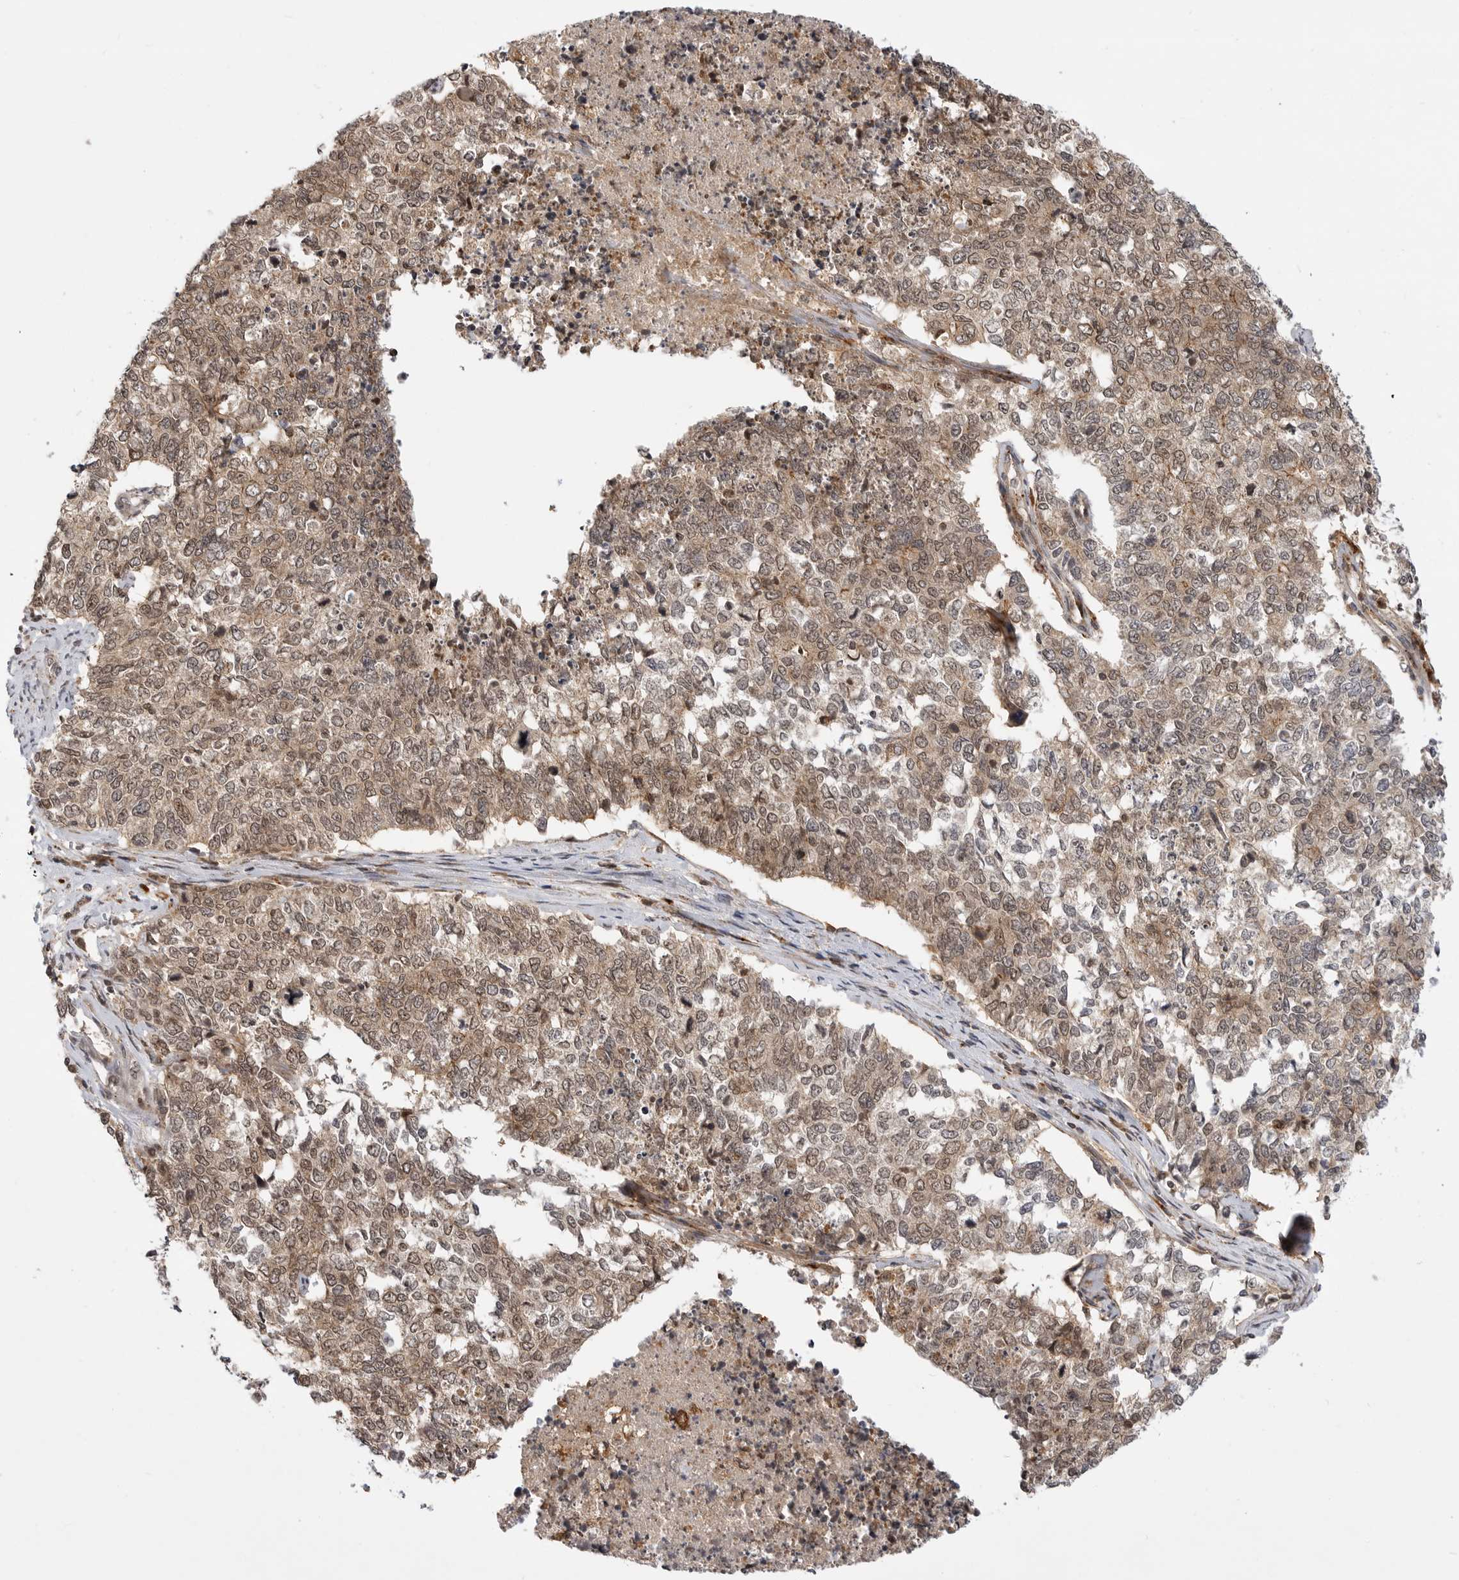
{"staining": {"intensity": "moderate", "quantity": ">75%", "location": "cytoplasmic/membranous,nuclear"}, "tissue": "cervical cancer", "cell_type": "Tumor cells", "image_type": "cancer", "snomed": [{"axis": "morphology", "description": "Squamous cell carcinoma, NOS"}, {"axis": "topography", "description": "Cervix"}], "caption": "The image shows staining of cervical cancer (squamous cell carcinoma), revealing moderate cytoplasmic/membranous and nuclear protein staining (brown color) within tumor cells. Immunohistochemistry stains the protein in brown and the nuclei are stained blue.", "gene": "CSNK1G3", "patient": {"sex": "female", "age": 63}}